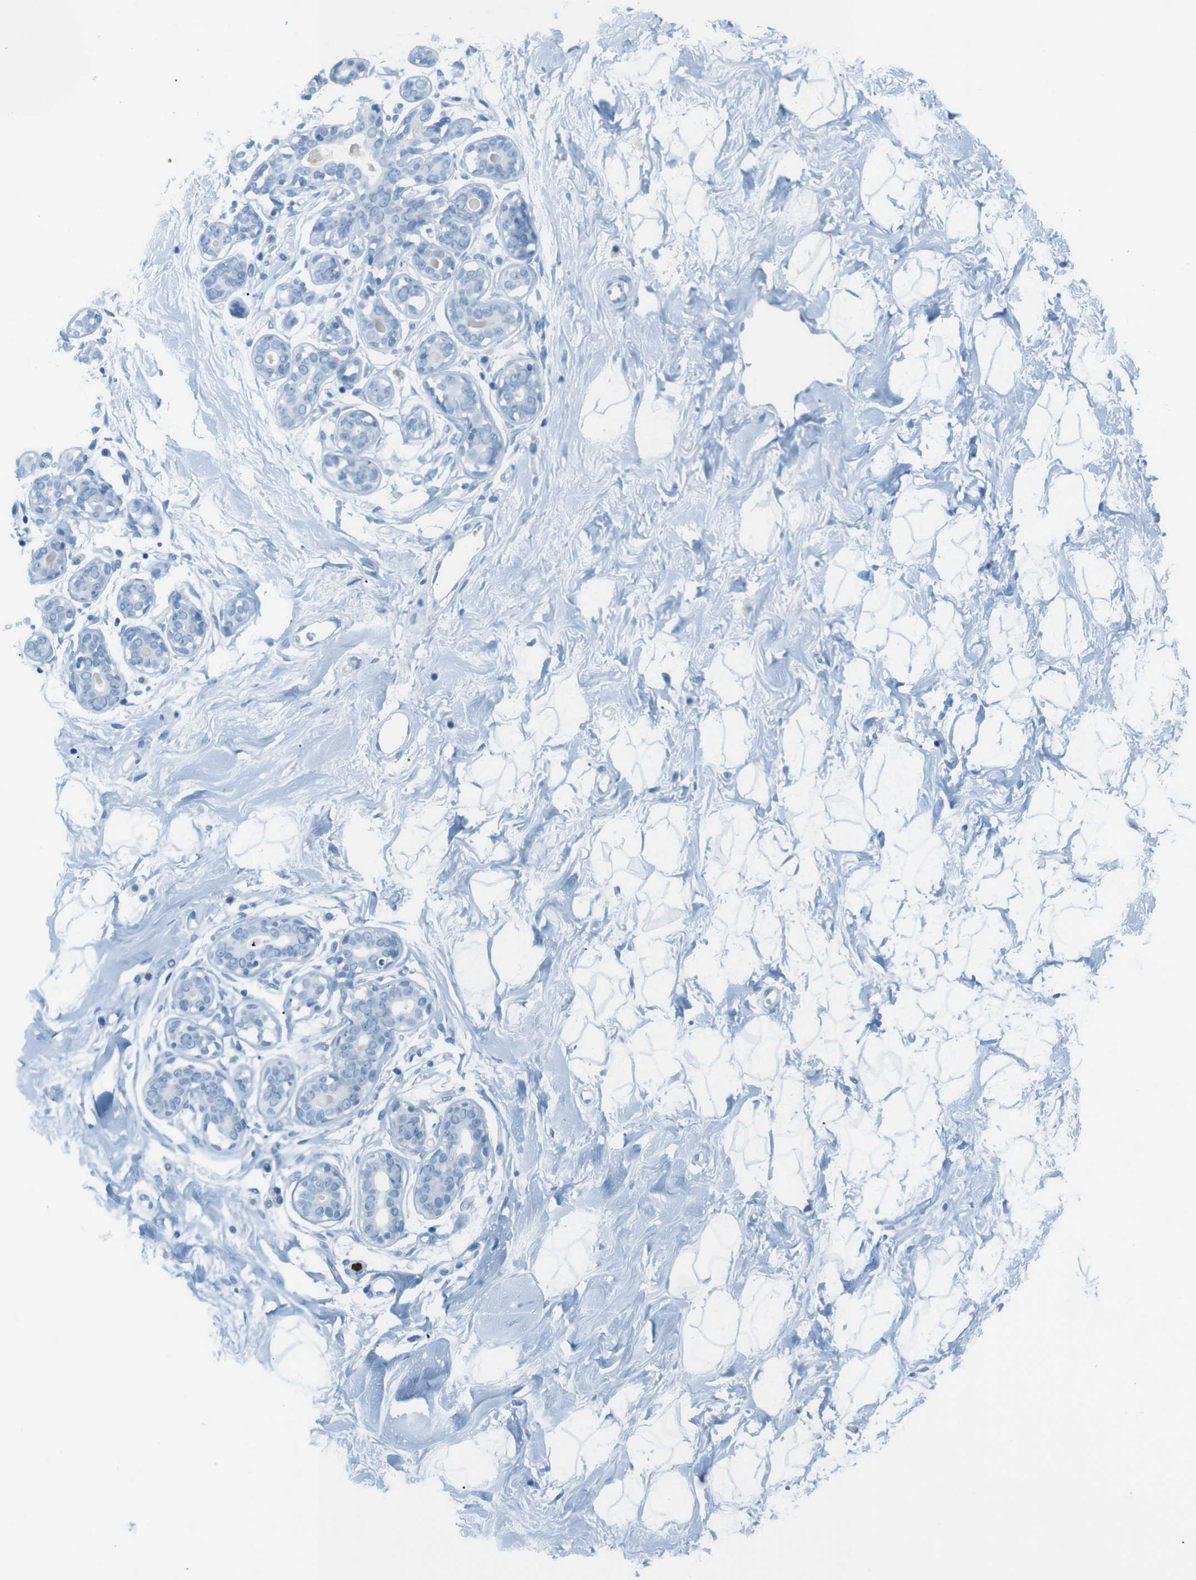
{"staining": {"intensity": "negative", "quantity": "none", "location": "none"}, "tissue": "breast", "cell_type": "Adipocytes", "image_type": "normal", "snomed": [{"axis": "morphology", "description": "Normal tissue, NOS"}, {"axis": "topography", "description": "Breast"}], "caption": "A high-resolution image shows immunohistochemistry (IHC) staining of normal breast, which demonstrates no significant staining in adipocytes. (Brightfield microscopy of DAB (3,3'-diaminobenzidine) immunohistochemistry at high magnification).", "gene": "MCEMP1", "patient": {"sex": "female", "age": 23}}